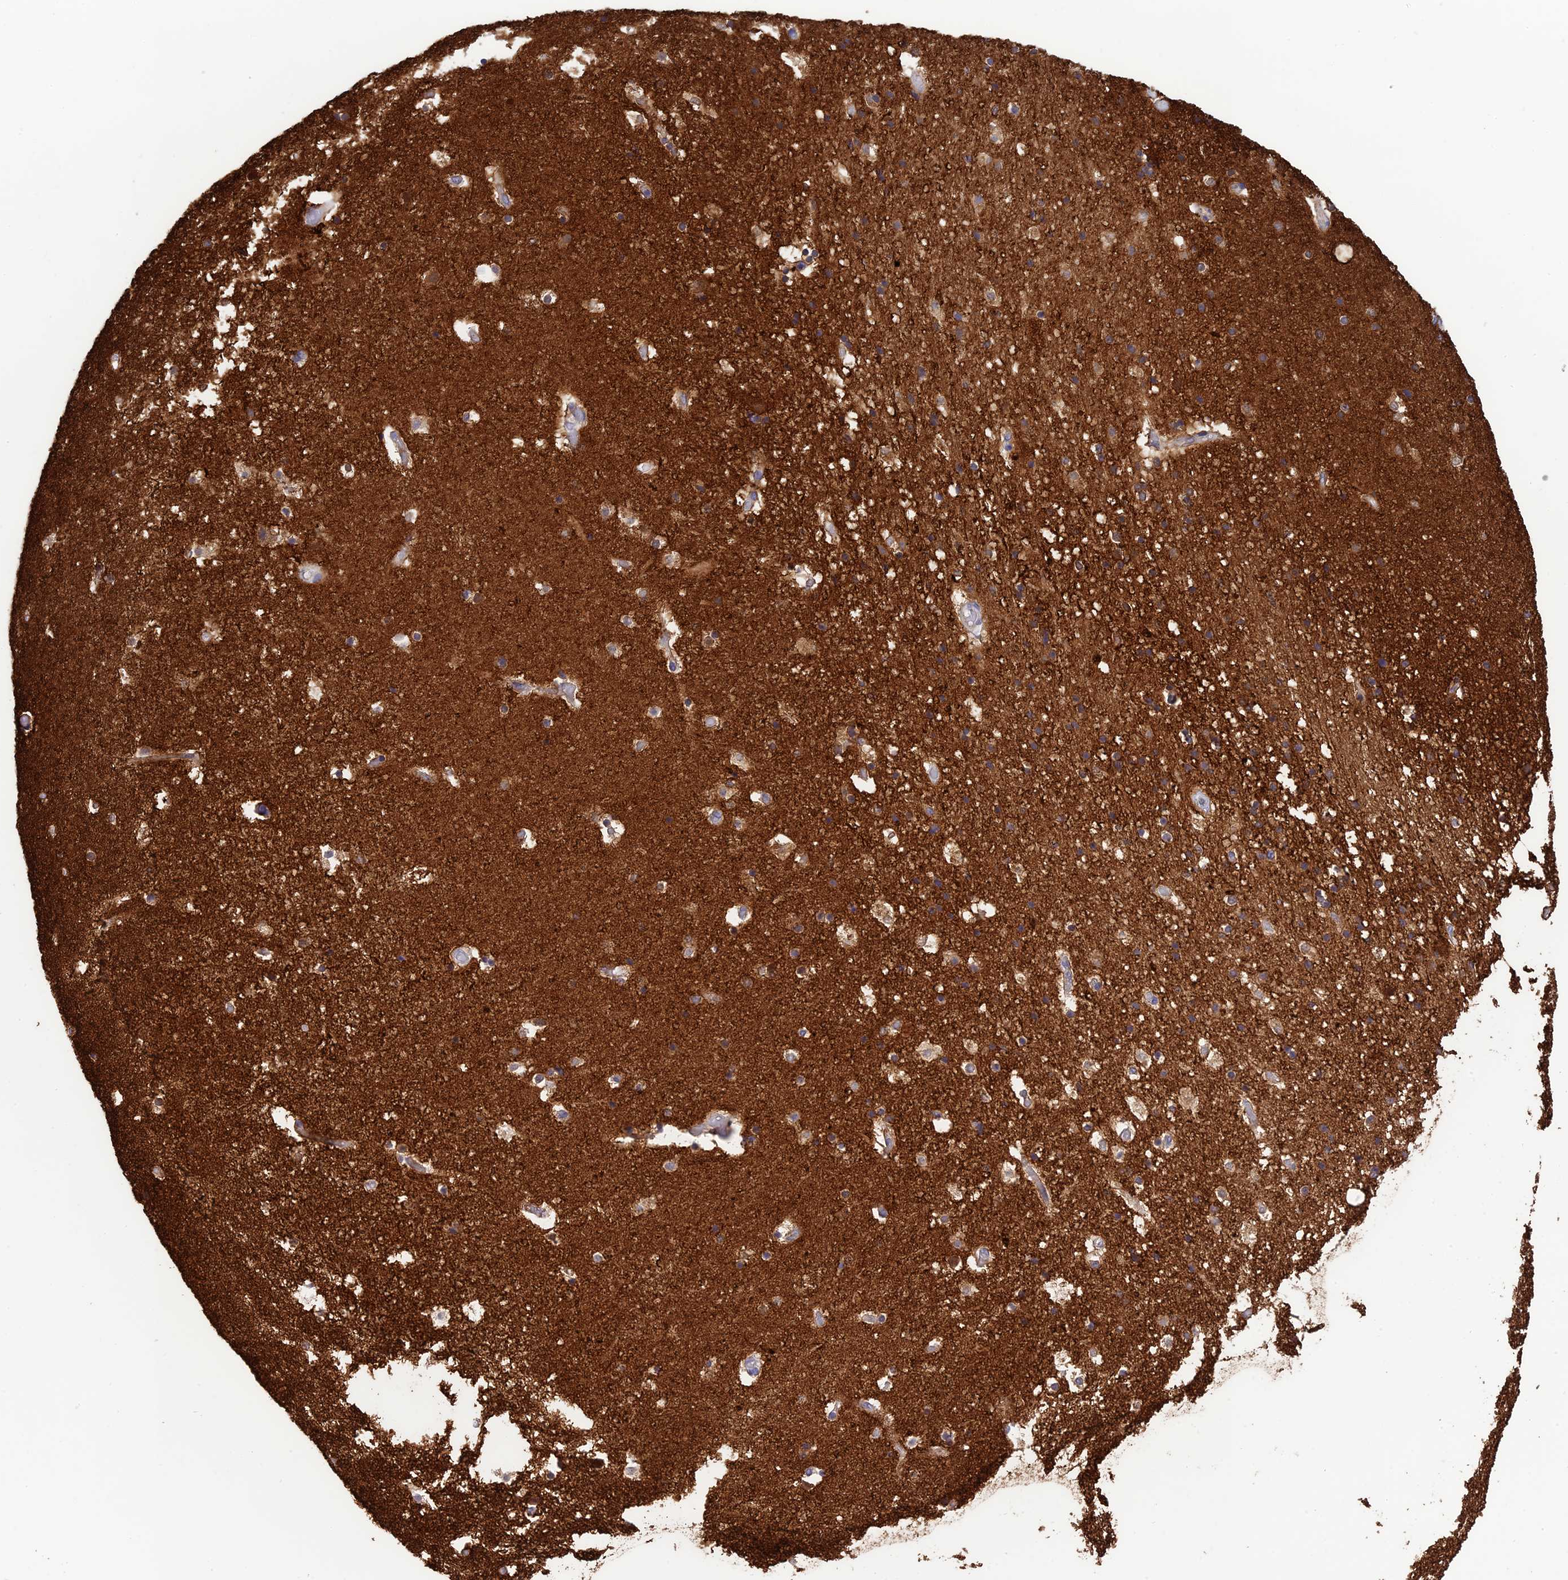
{"staining": {"intensity": "moderate", "quantity": "25%-75%", "location": "cytoplasmic/membranous"}, "tissue": "hippocampus", "cell_type": "Glial cells", "image_type": "normal", "snomed": [{"axis": "morphology", "description": "Normal tissue, NOS"}, {"axis": "topography", "description": "Hippocampus"}], "caption": "The histopathology image demonstrates immunohistochemical staining of benign hippocampus. There is moderate cytoplasmic/membranous positivity is identified in about 25%-75% of glial cells. (DAB = brown stain, brightfield microscopy at high magnification).", "gene": "XPO7", "patient": {"sex": "female", "age": 52}}